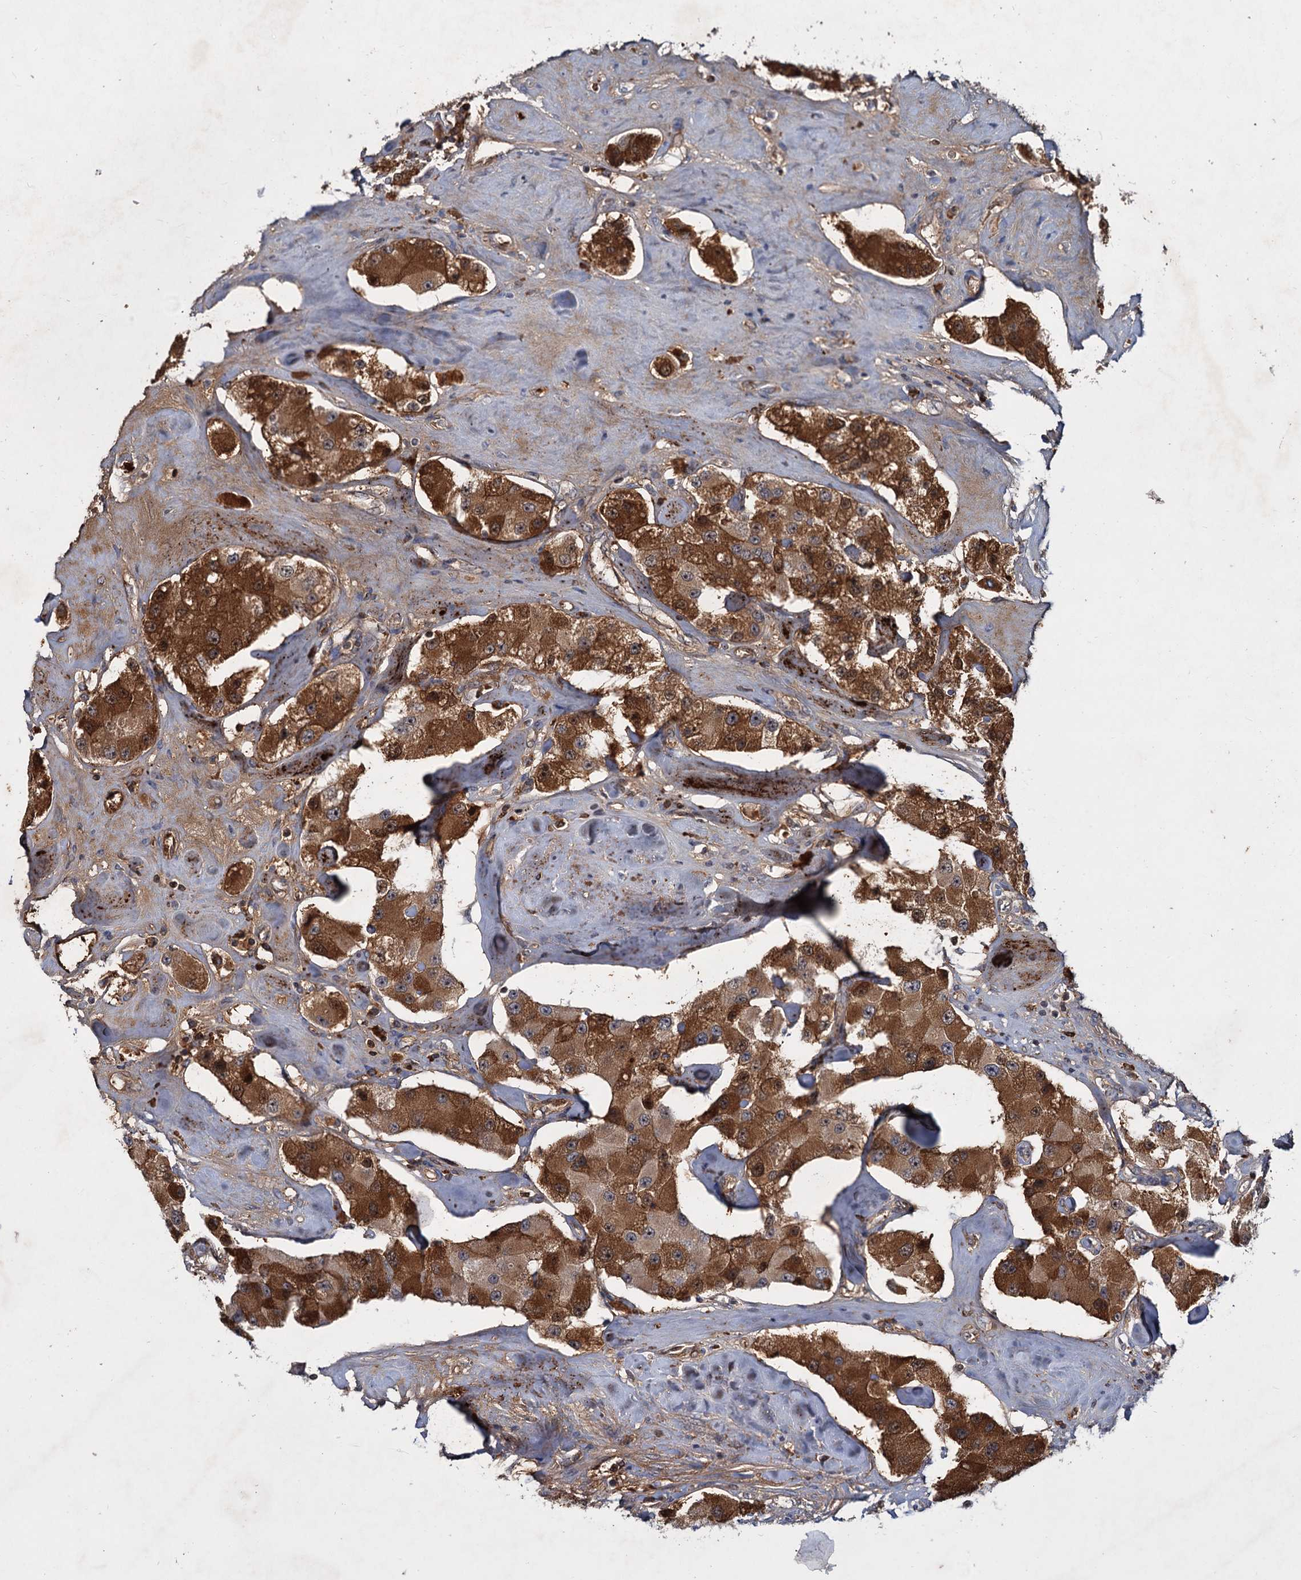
{"staining": {"intensity": "strong", "quantity": ">75%", "location": "cytoplasmic/membranous"}, "tissue": "carcinoid", "cell_type": "Tumor cells", "image_type": "cancer", "snomed": [{"axis": "morphology", "description": "Carcinoid, malignant, NOS"}, {"axis": "topography", "description": "Pancreas"}], "caption": "This histopathology image displays IHC staining of carcinoid, with high strong cytoplasmic/membranous staining in approximately >75% of tumor cells.", "gene": "CHRD", "patient": {"sex": "male", "age": 41}}